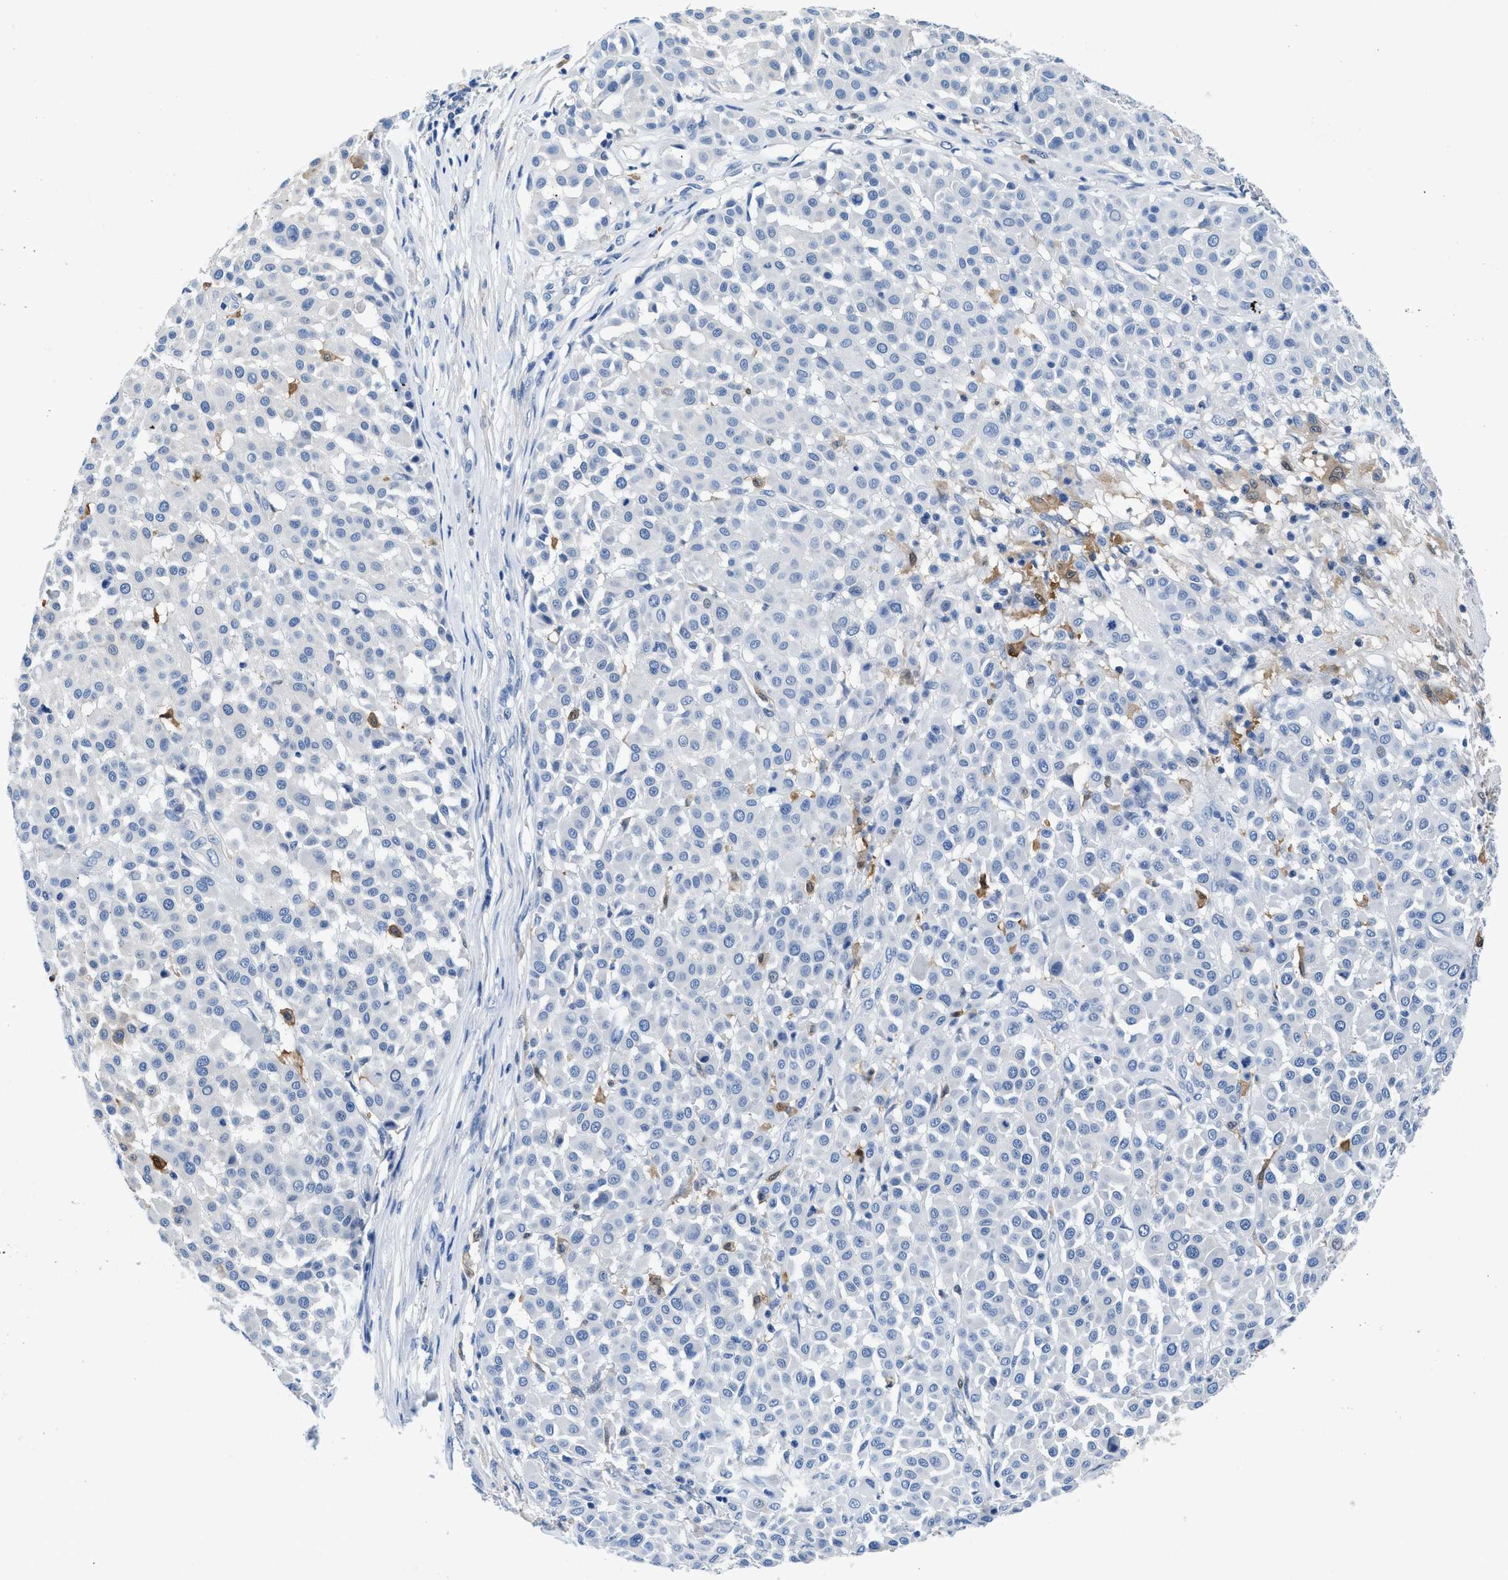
{"staining": {"intensity": "negative", "quantity": "none", "location": "none"}, "tissue": "melanoma", "cell_type": "Tumor cells", "image_type": "cancer", "snomed": [{"axis": "morphology", "description": "Malignant melanoma, Metastatic site"}, {"axis": "topography", "description": "Soft tissue"}], "caption": "IHC photomicrograph of neoplastic tissue: malignant melanoma (metastatic site) stained with DAB (3,3'-diaminobenzidine) demonstrates no significant protein staining in tumor cells. (Brightfield microscopy of DAB (3,3'-diaminobenzidine) immunohistochemistry at high magnification).", "gene": "FADS6", "patient": {"sex": "male", "age": 41}}